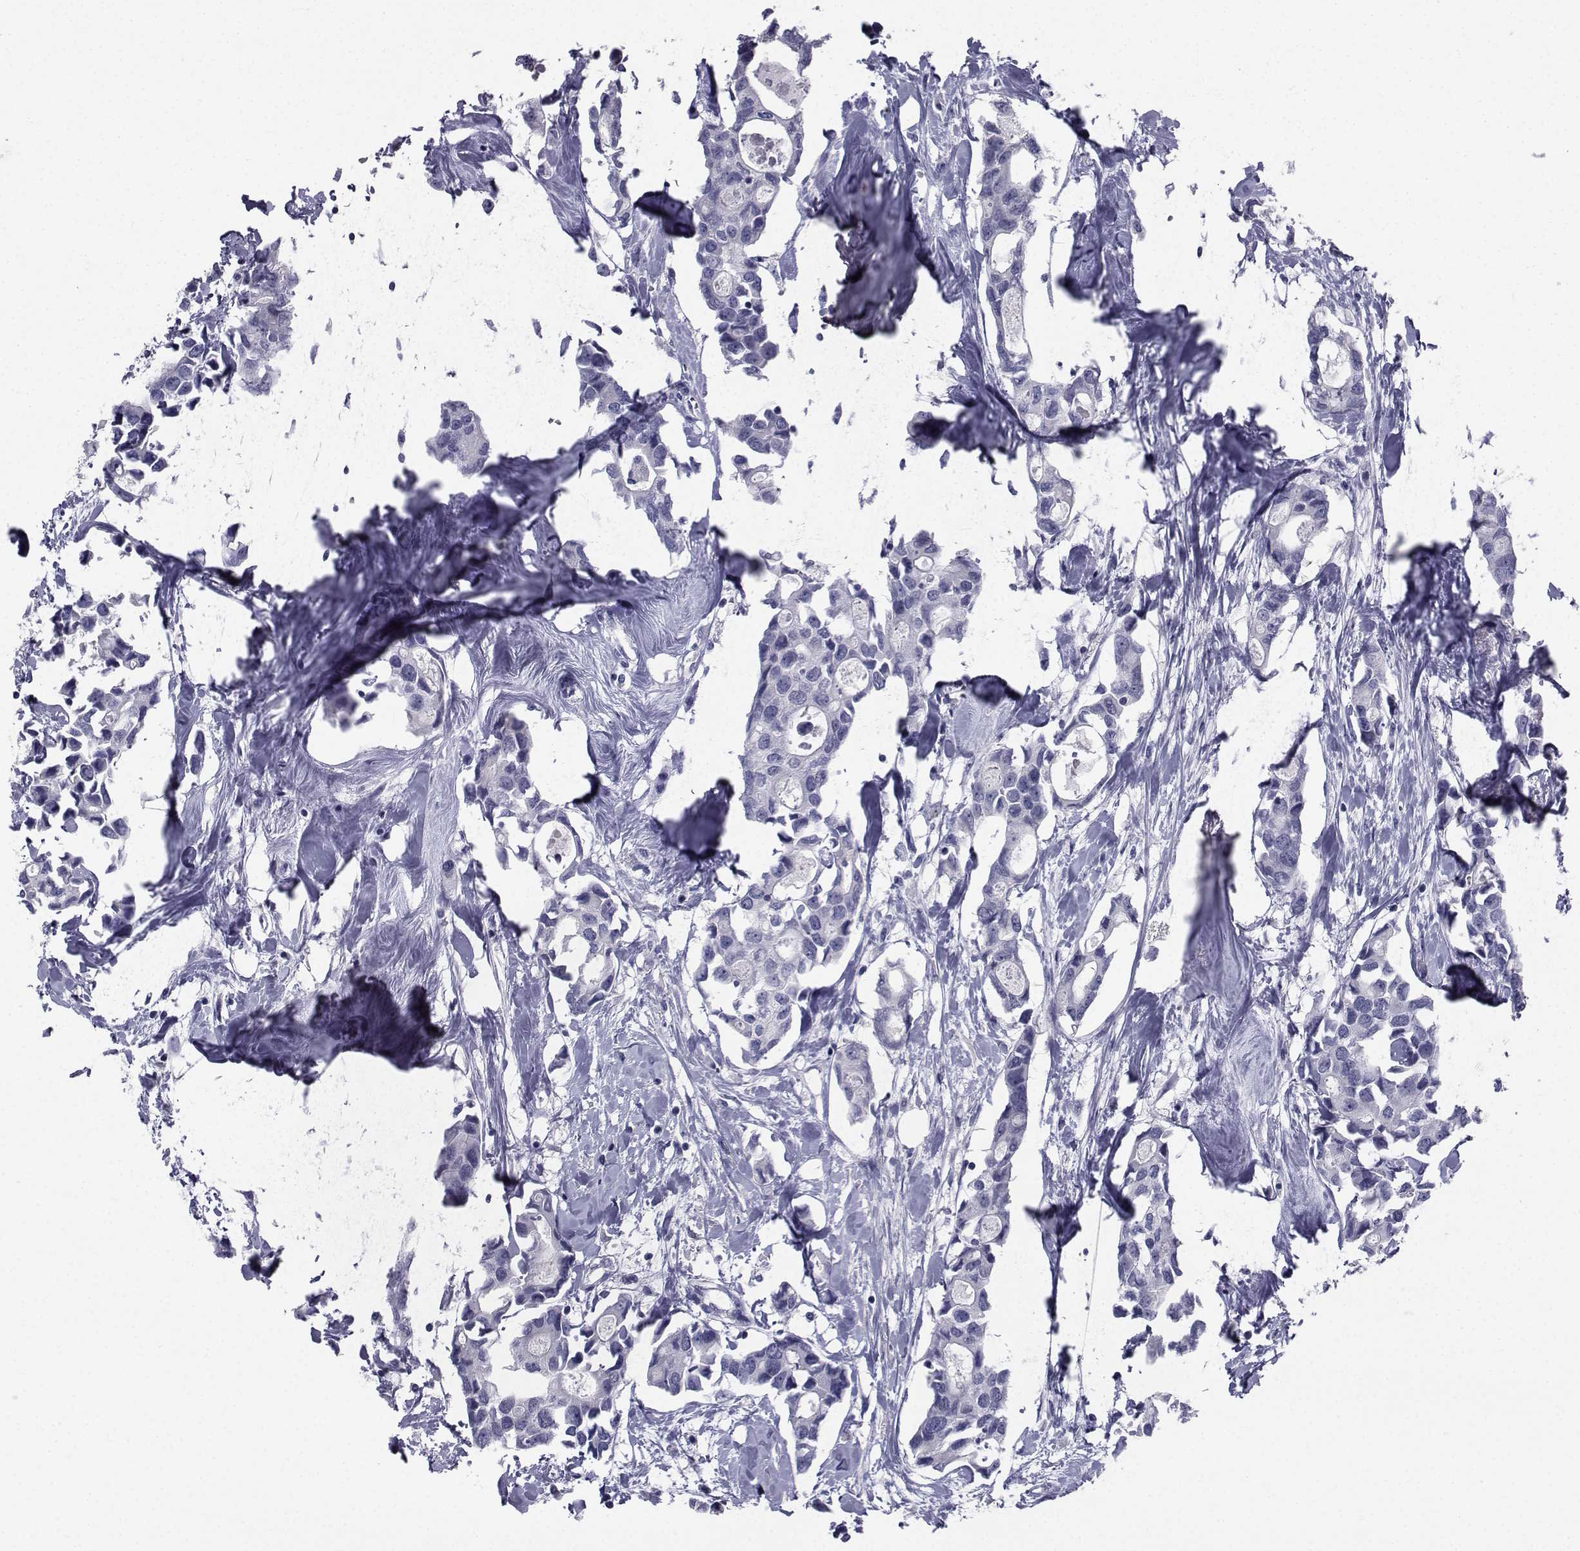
{"staining": {"intensity": "negative", "quantity": "none", "location": "none"}, "tissue": "breast cancer", "cell_type": "Tumor cells", "image_type": "cancer", "snomed": [{"axis": "morphology", "description": "Duct carcinoma"}, {"axis": "topography", "description": "Breast"}], "caption": "Immunohistochemistry (IHC) of human breast cancer shows no positivity in tumor cells. Brightfield microscopy of immunohistochemistry stained with DAB (brown) and hematoxylin (blue), captured at high magnification.", "gene": "CHRNA1", "patient": {"sex": "female", "age": 83}}